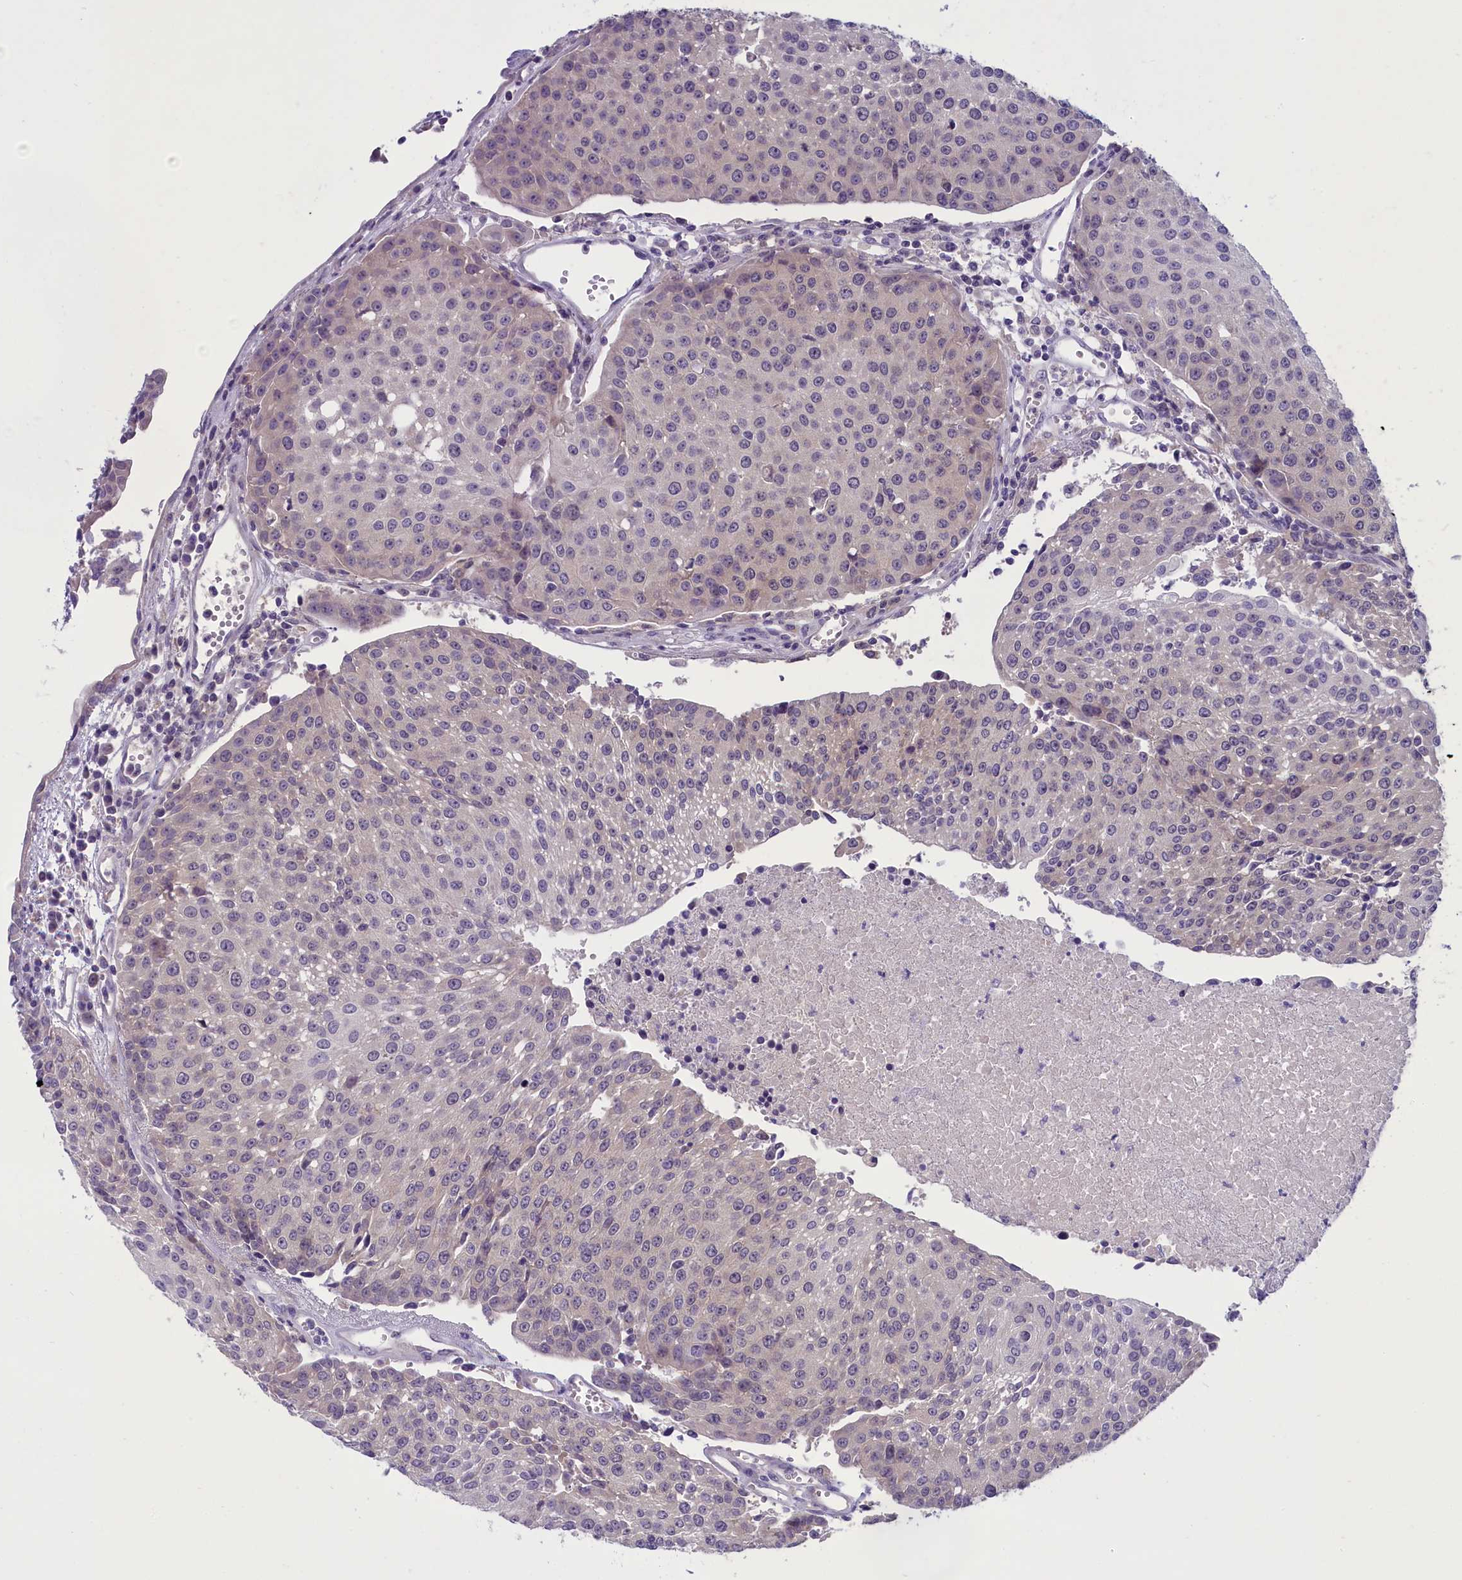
{"staining": {"intensity": "weak", "quantity": "<25%", "location": "cytoplasmic/membranous"}, "tissue": "urothelial cancer", "cell_type": "Tumor cells", "image_type": "cancer", "snomed": [{"axis": "morphology", "description": "Urothelial carcinoma, High grade"}, {"axis": "topography", "description": "Urinary bladder"}], "caption": "Tumor cells are negative for protein expression in human urothelial carcinoma (high-grade).", "gene": "ENPP6", "patient": {"sex": "female", "age": 85}}